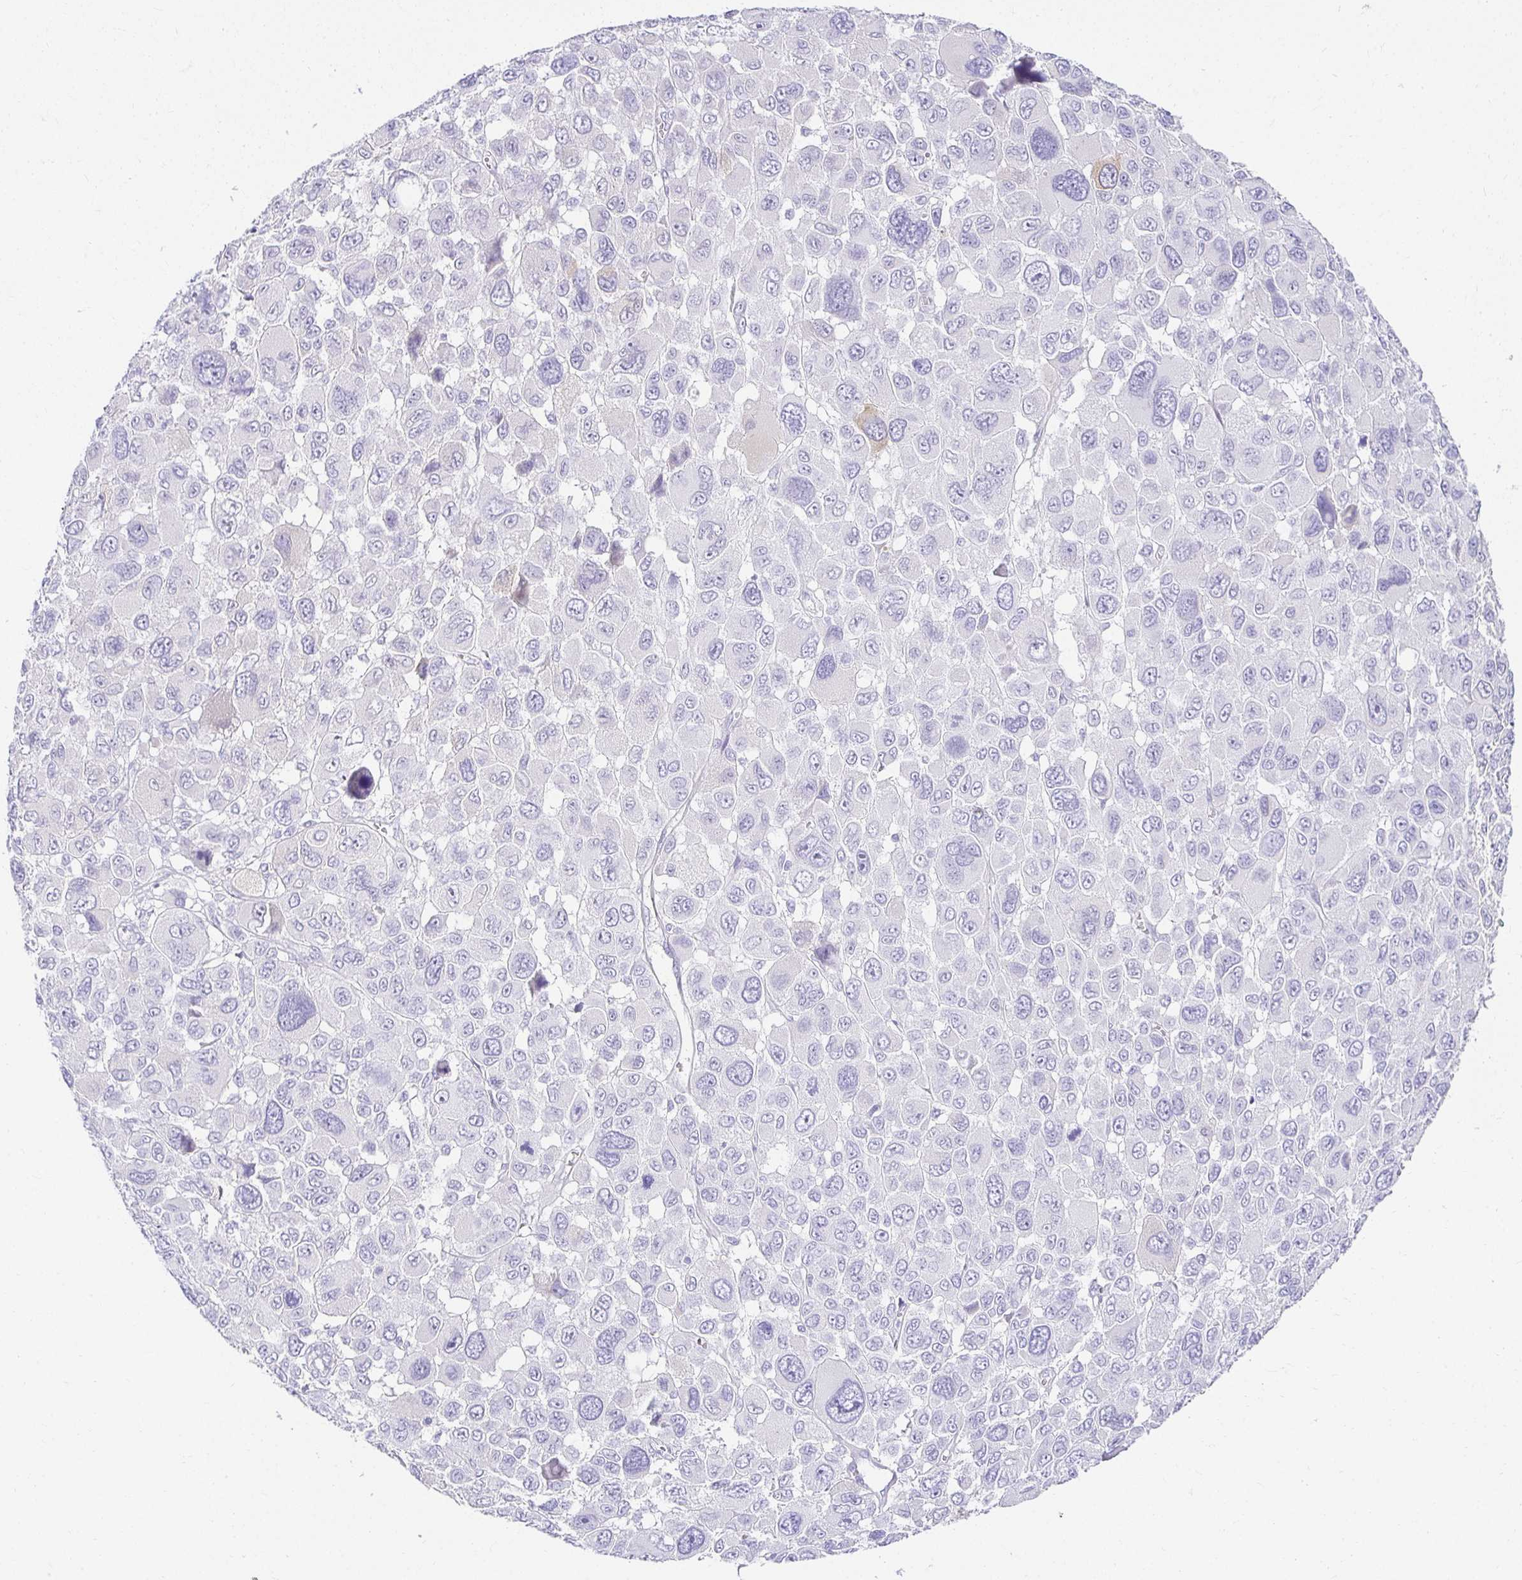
{"staining": {"intensity": "negative", "quantity": "none", "location": "none"}, "tissue": "melanoma", "cell_type": "Tumor cells", "image_type": "cancer", "snomed": [{"axis": "morphology", "description": "Malignant melanoma, NOS"}, {"axis": "topography", "description": "Skin"}], "caption": "Immunohistochemistry micrograph of malignant melanoma stained for a protein (brown), which reveals no staining in tumor cells. (DAB IHC visualized using brightfield microscopy, high magnification).", "gene": "CHAT", "patient": {"sex": "female", "age": 66}}